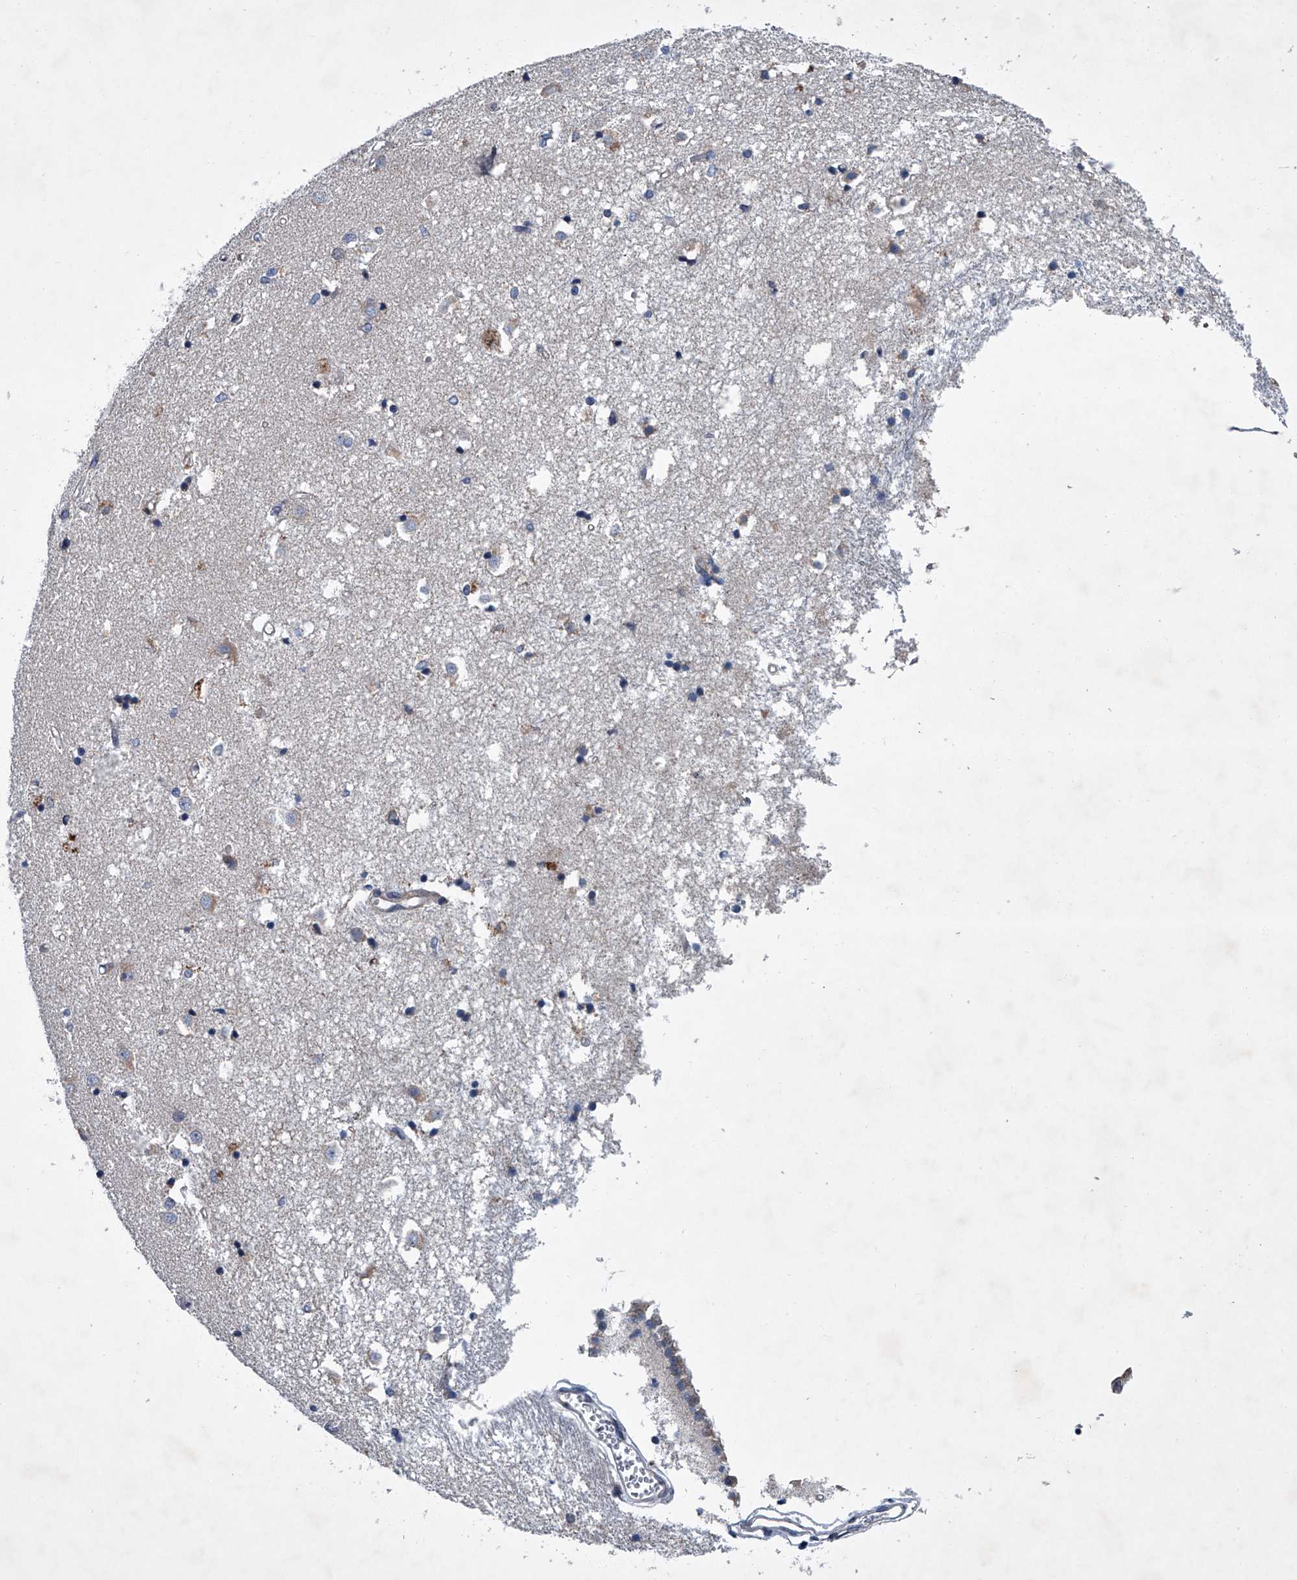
{"staining": {"intensity": "negative", "quantity": "none", "location": "none"}, "tissue": "caudate", "cell_type": "Glial cells", "image_type": "normal", "snomed": [{"axis": "morphology", "description": "Normal tissue, NOS"}, {"axis": "topography", "description": "Lateral ventricle wall"}], "caption": "Immunohistochemistry (IHC) of unremarkable human caudate exhibits no staining in glial cells.", "gene": "ABCG1", "patient": {"sex": "male", "age": 45}}